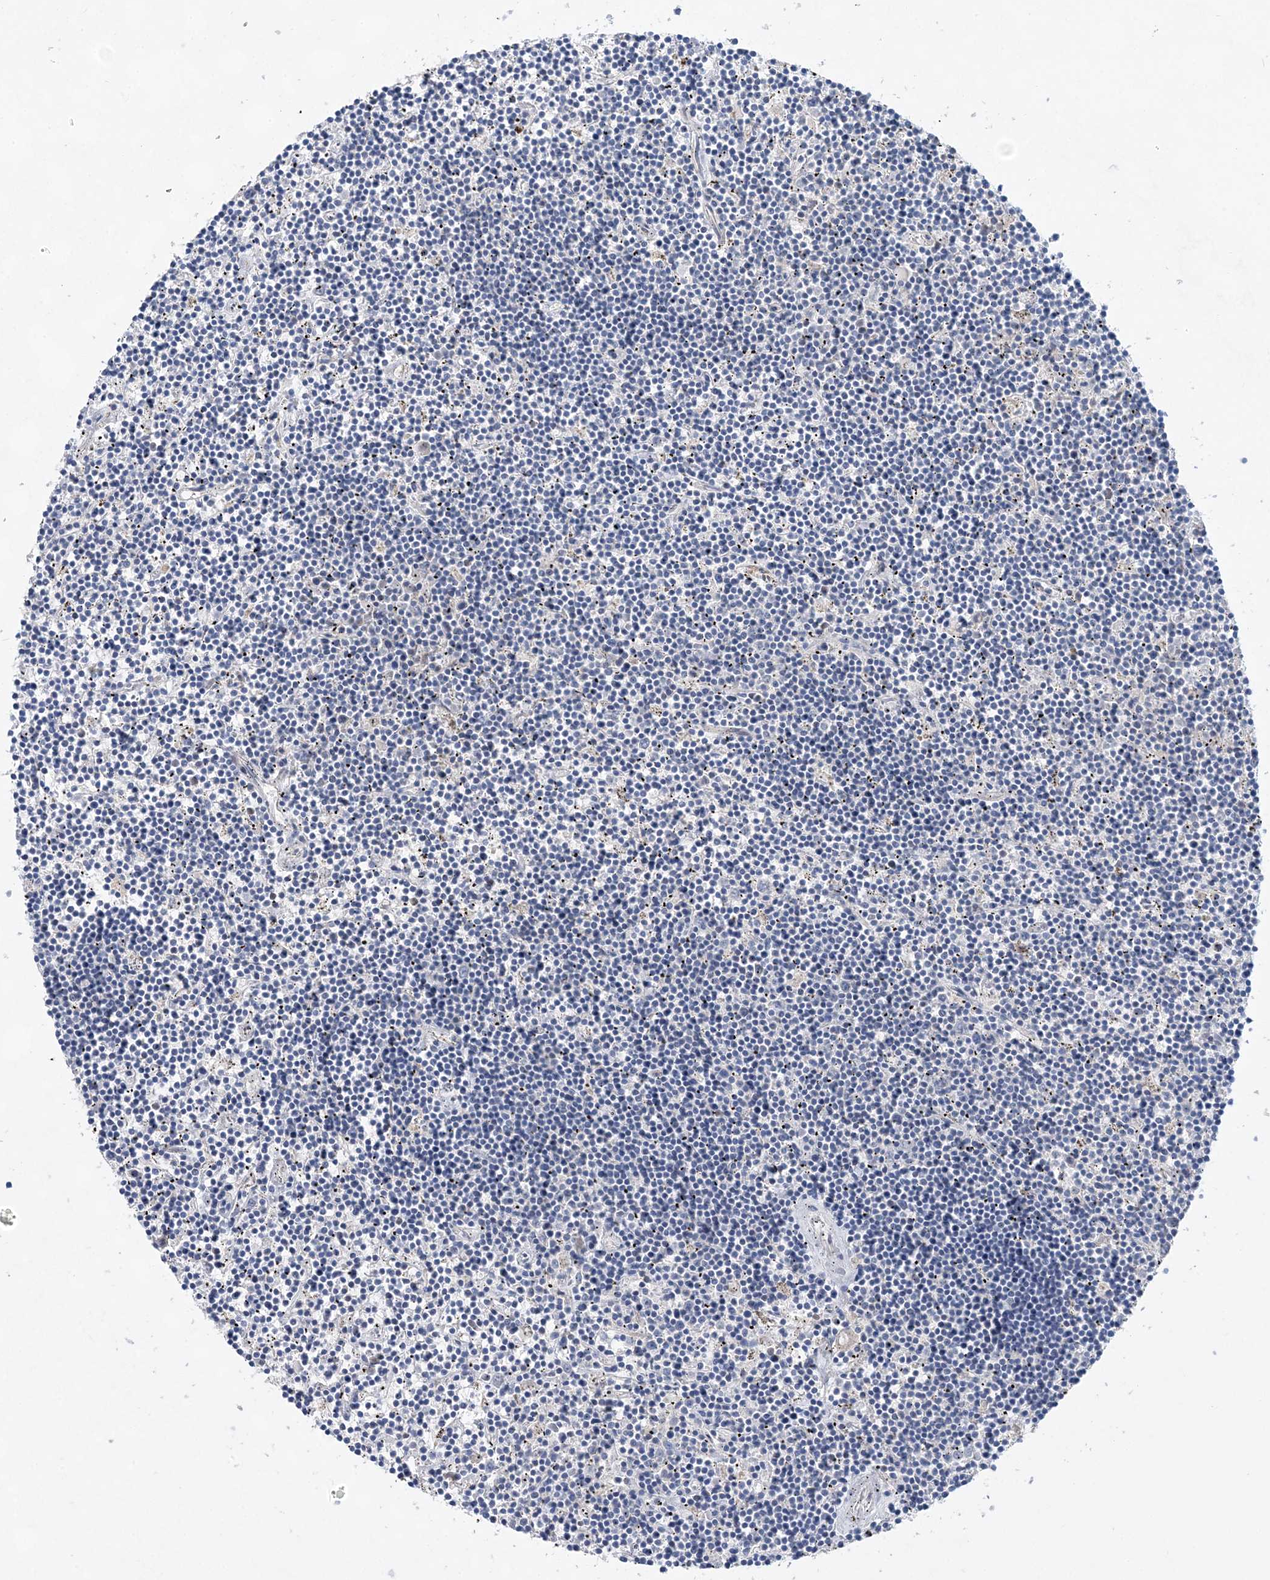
{"staining": {"intensity": "negative", "quantity": "none", "location": "none"}, "tissue": "lymphoma", "cell_type": "Tumor cells", "image_type": "cancer", "snomed": [{"axis": "morphology", "description": "Malignant lymphoma, non-Hodgkin's type, Low grade"}, {"axis": "topography", "description": "Spleen"}], "caption": "Immunohistochemistry (IHC) image of low-grade malignant lymphoma, non-Hodgkin's type stained for a protein (brown), which reveals no positivity in tumor cells. Nuclei are stained in blue.", "gene": "TRAPPC13", "patient": {"sex": "male", "age": 76}}